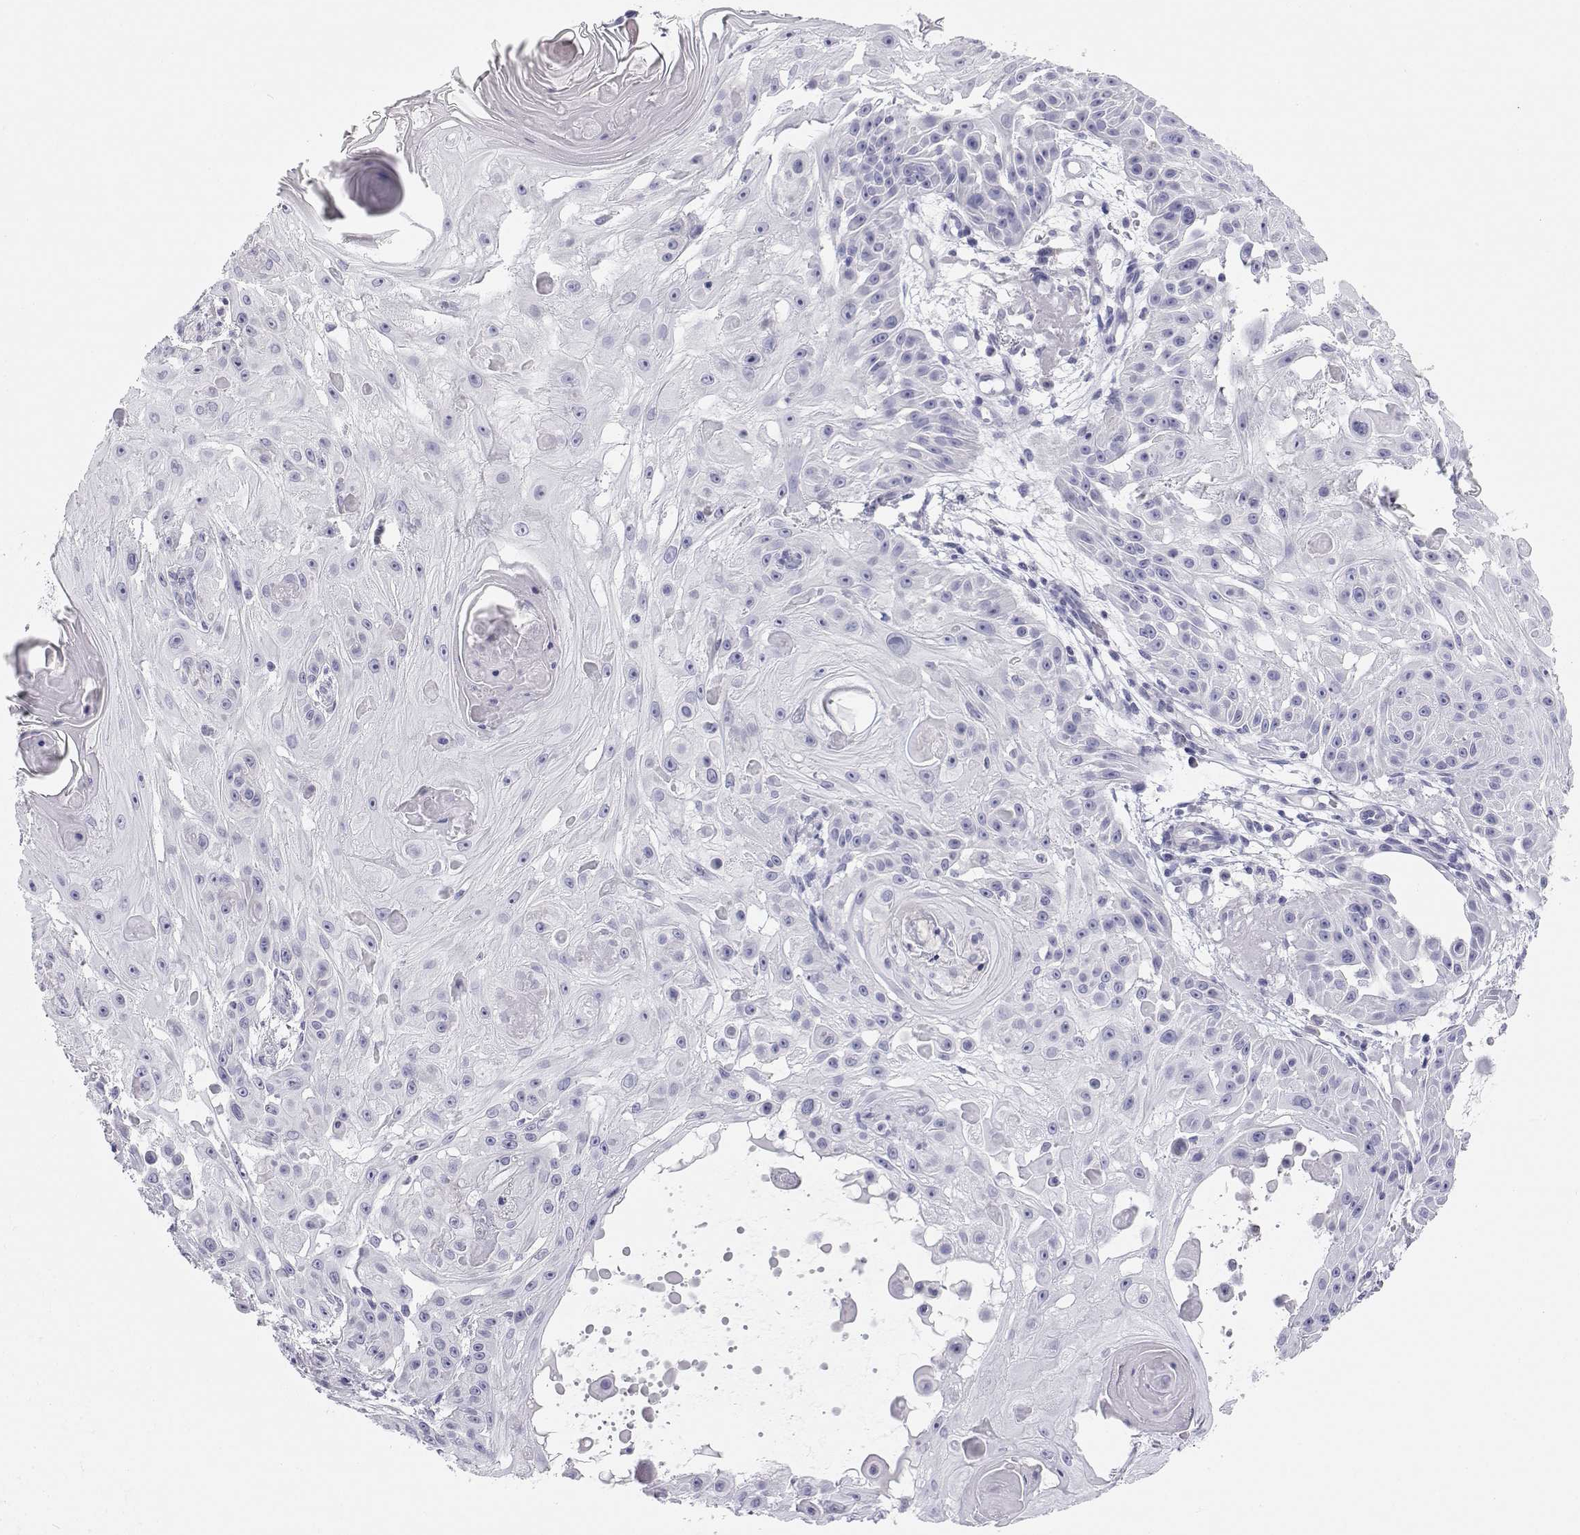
{"staining": {"intensity": "negative", "quantity": "none", "location": "none"}, "tissue": "skin cancer", "cell_type": "Tumor cells", "image_type": "cancer", "snomed": [{"axis": "morphology", "description": "Squamous cell carcinoma, NOS"}, {"axis": "topography", "description": "Skin"}], "caption": "The micrograph displays no significant staining in tumor cells of skin squamous cell carcinoma. The staining is performed using DAB (3,3'-diaminobenzidine) brown chromogen with nuclei counter-stained in using hematoxylin.", "gene": "BHMT", "patient": {"sex": "male", "age": 91}}